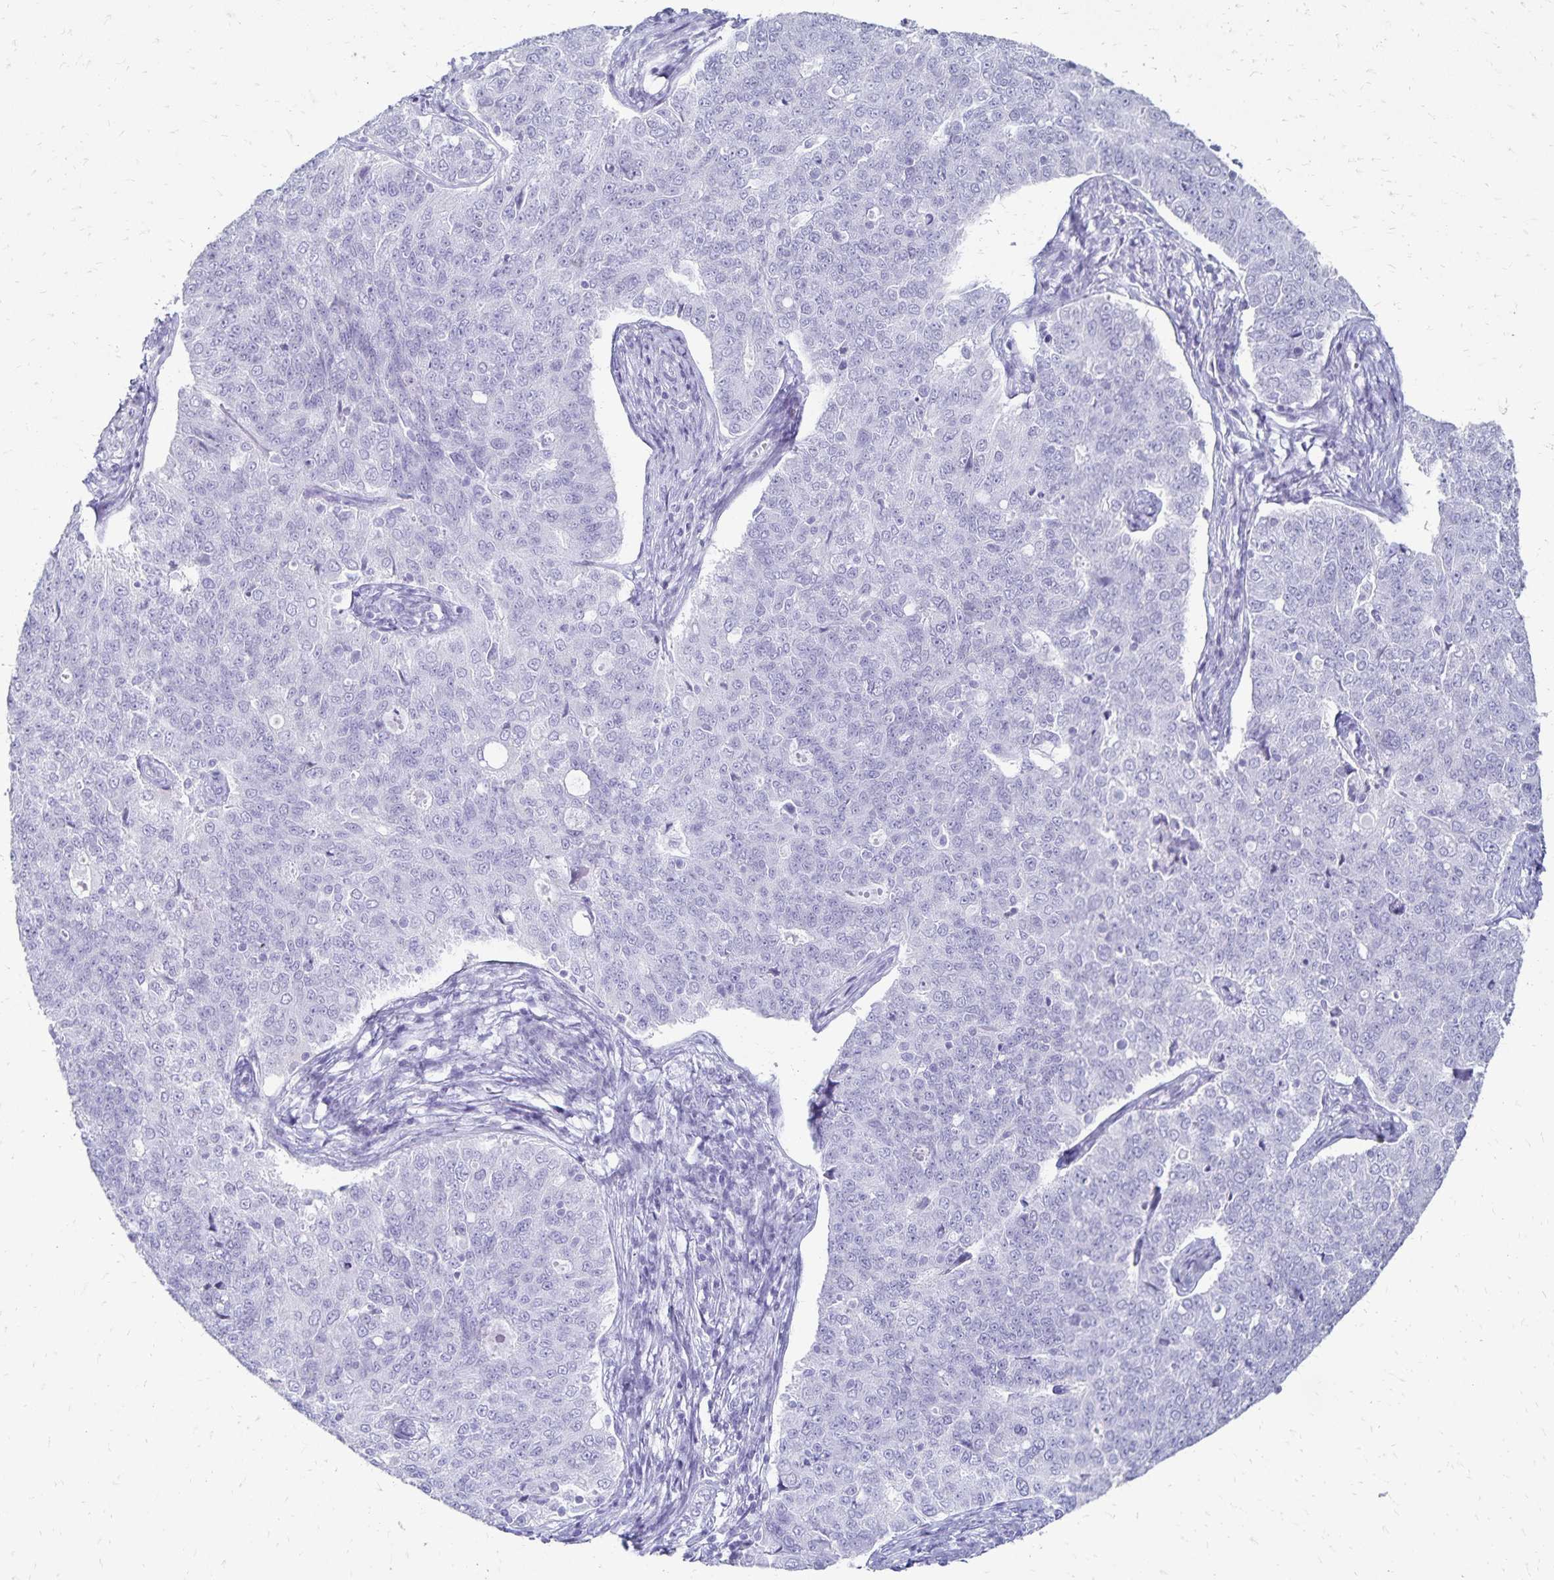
{"staining": {"intensity": "negative", "quantity": "none", "location": "none"}, "tissue": "endometrial cancer", "cell_type": "Tumor cells", "image_type": "cancer", "snomed": [{"axis": "morphology", "description": "Adenocarcinoma, NOS"}, {"axis": "topography", "description": "Endometrium"}], "caption": "Tumor cells show no significant protein expression in adenocarcinoma (endometrial).", "gene": "GIP", "patient": {"sex": "female", "age": 43}}